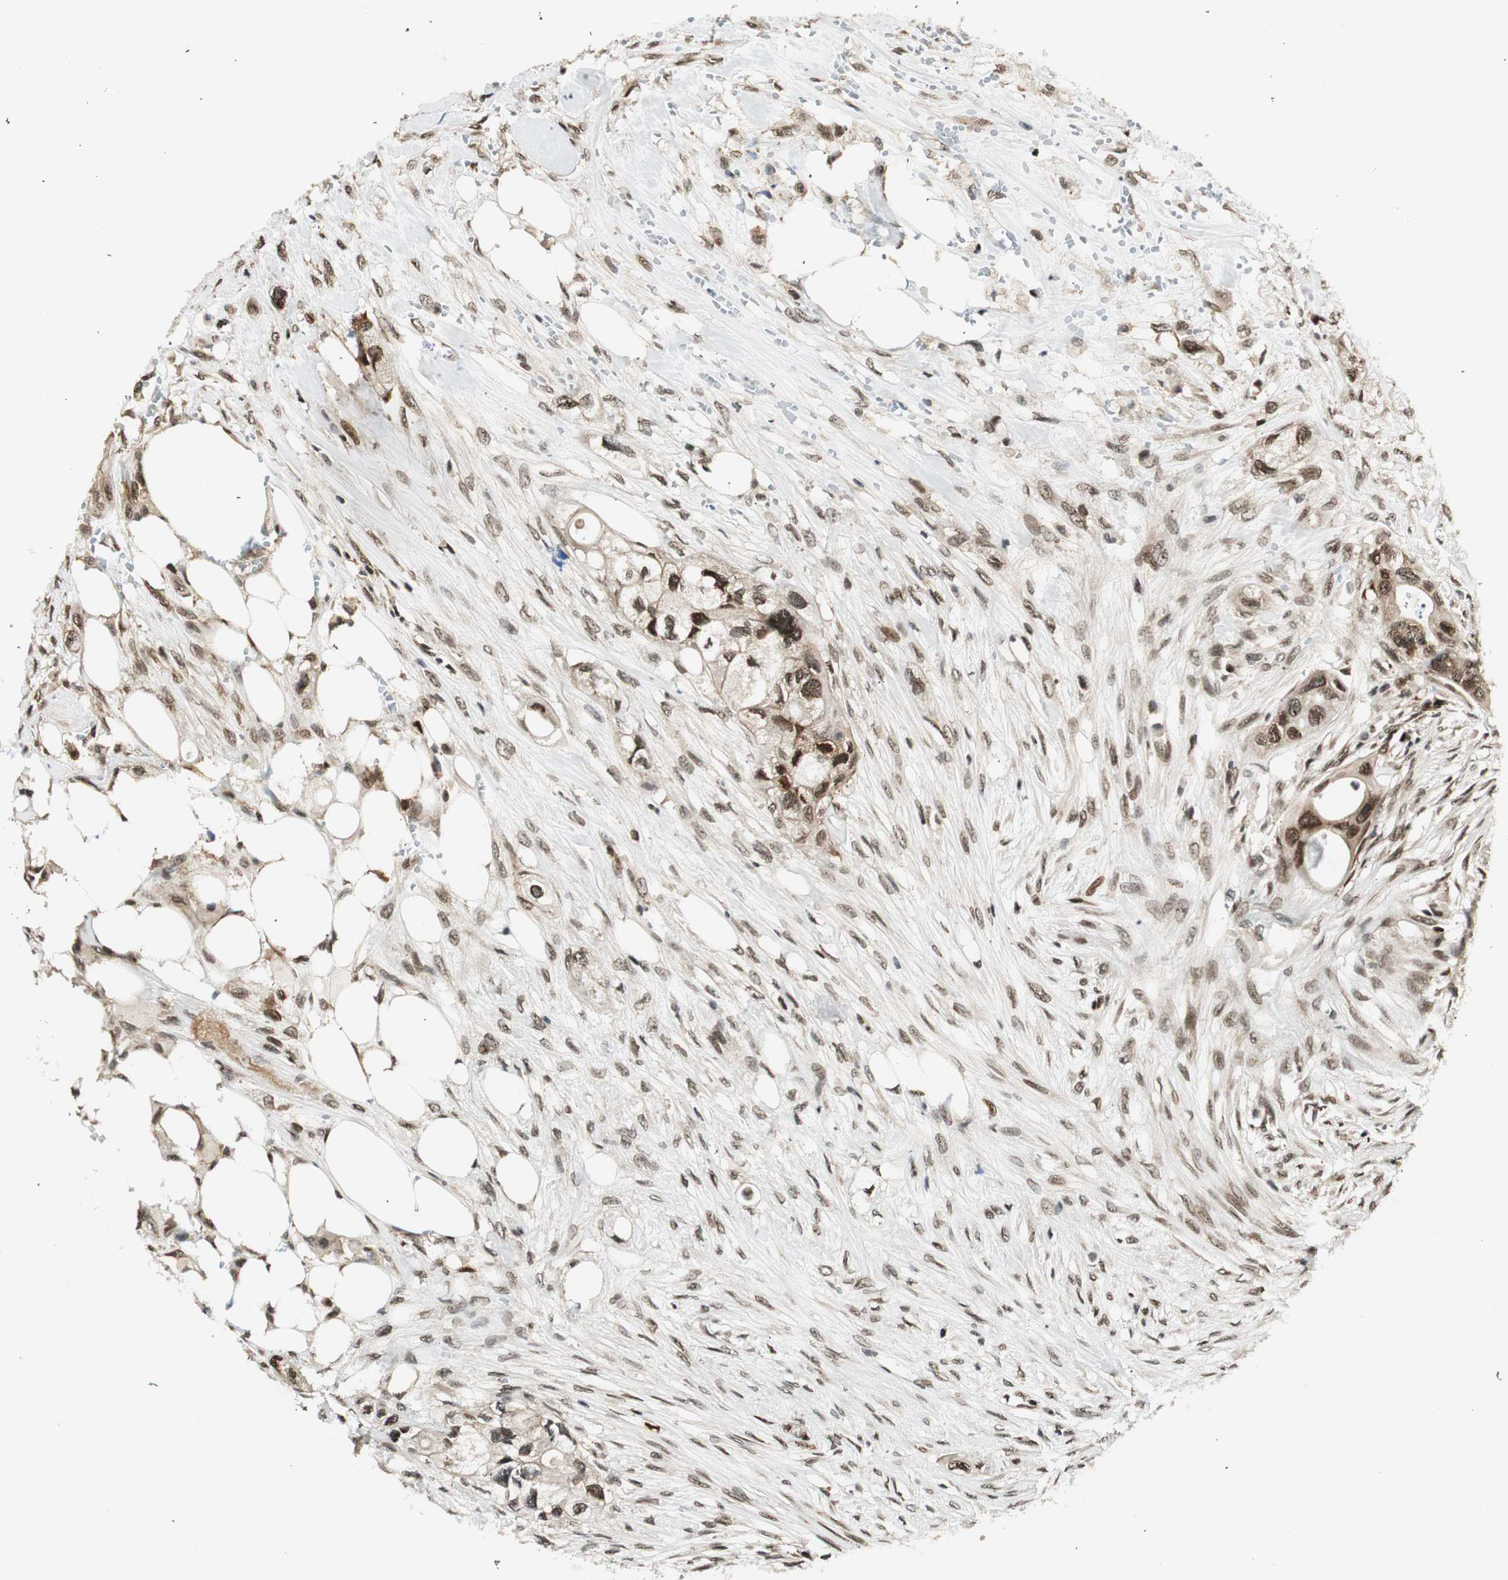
{"staining": {"intensity": "moderate", "quantity": ">75%", "location": "nuclear"}, "tissue": "colorectal cancer", "cell_type": "Tumor cells", "image_type": "cancer", "snomed": [{"axis": "morphology", "description": "Adenocarcinoma, NOS"}, {"axis": "topography", "description": "Colon"}], "caption": "Moderate nuclear protein expression is present in approximately >75% of tumor cells in colorectal adenocarcinoma.", "gene": "RING1", "patient": {"sex": "female", "age": 57}}